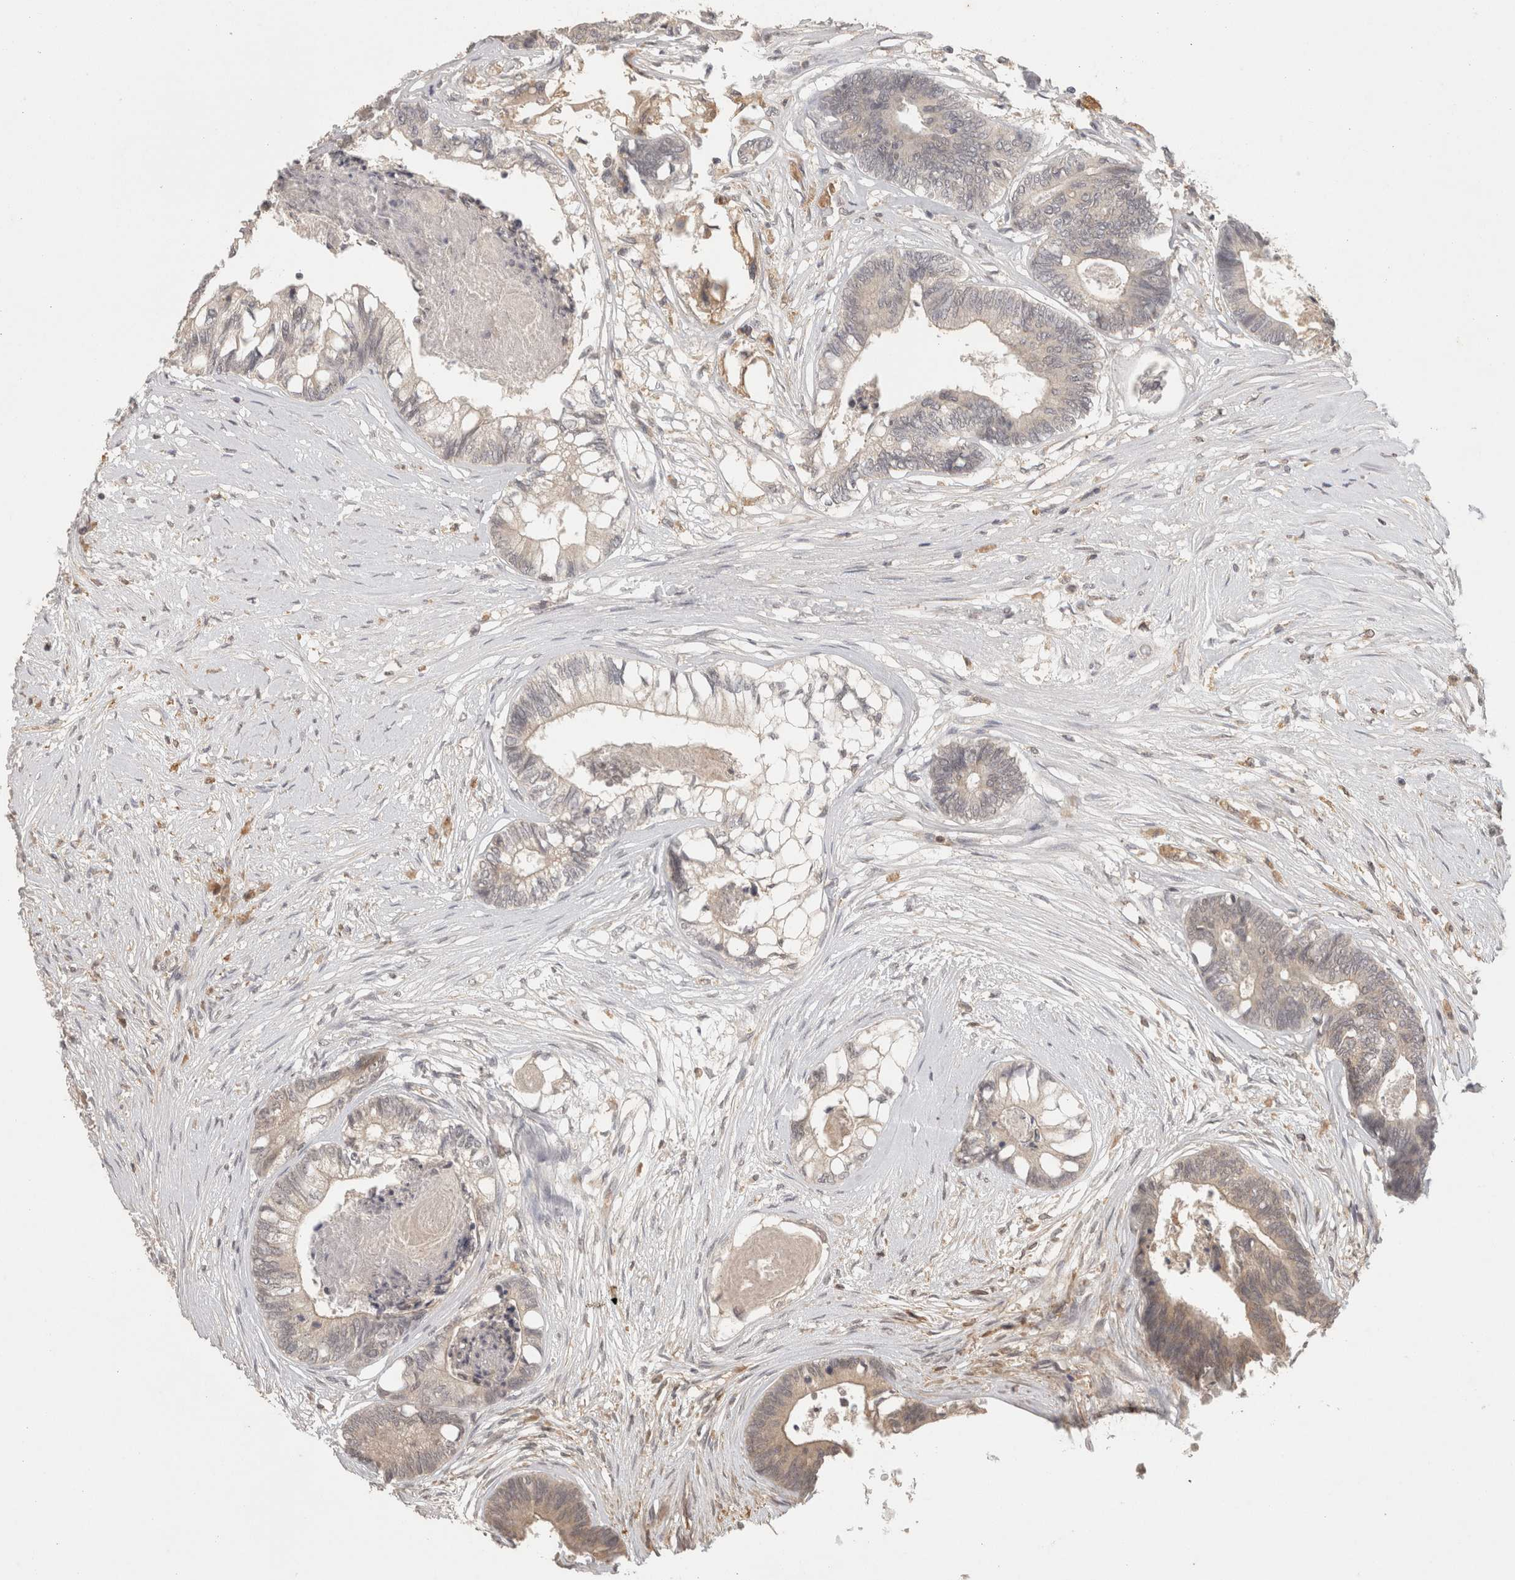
{"staining": {"intensity": "weak", "quantity": "<25%", "location": "cytoplasmic/membranous"}, "tissue": "colorectal cancer", "cell_type": "Tumor cells", "image_type": "cancer", "snomed": [{"axis": "morphology", "description": "Adenocarcinoma, NOS"}, {"axis": "topography", "description": "Rectum"}], "caption": "A micrograph of human colorectal cancer (adenocarcinoma) is negative for staining in tumor cells.", "gene": "HAVCR2", "patient": {"sex": "male", "age": 63}}